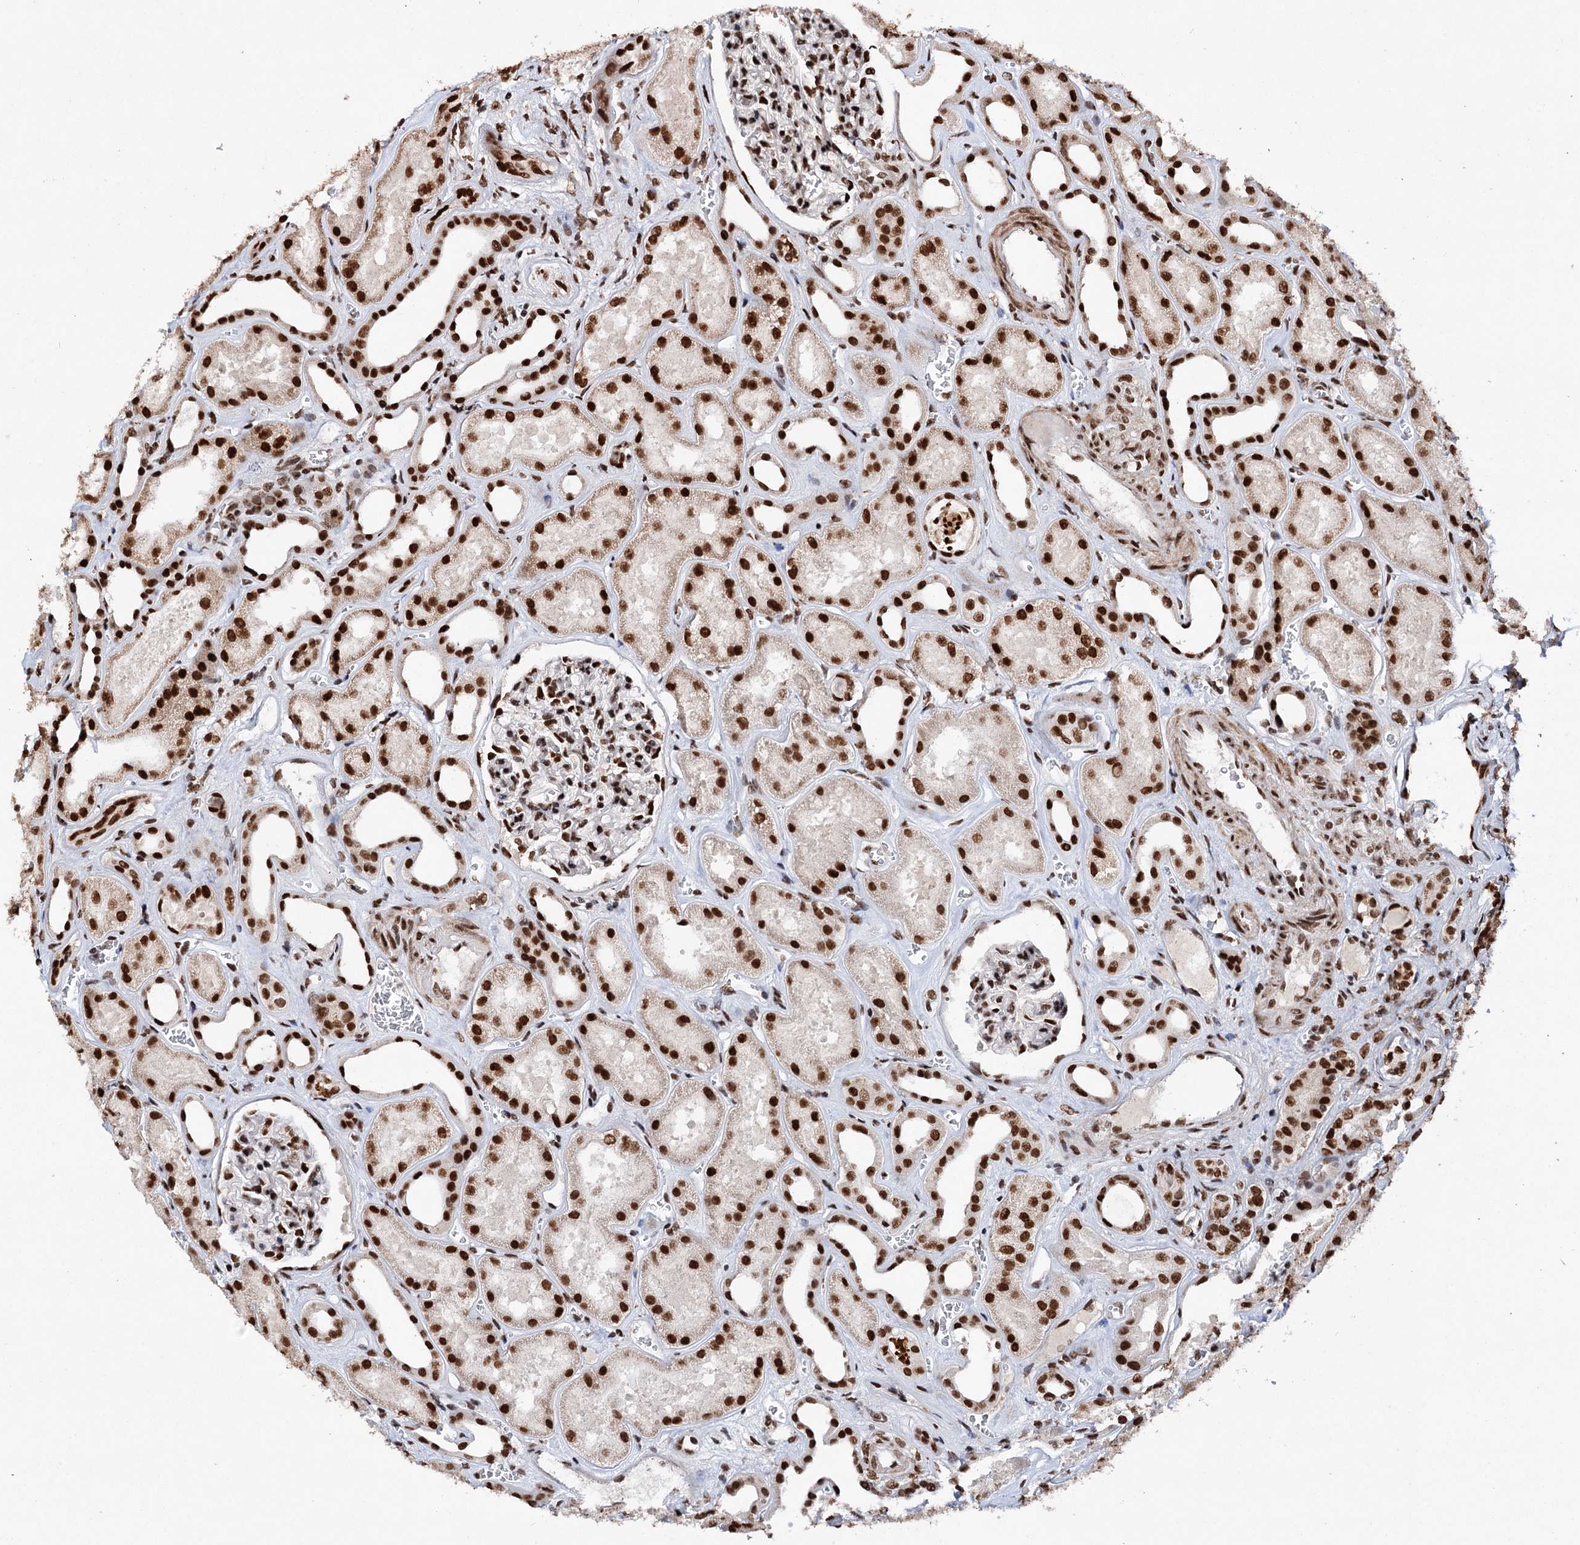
{"staining": {"intensity": "strong", "quantity": ">75%", "location": "nuclear"}, "tissue": "kidney", "cell_type": "Cells in glomeruli", "image_type": "normal", "snomed": [{"axis": "morphology", "description": "Normal tissue, NOS"}, {"axis": "morphology", "description": "Adenocarcinoma, NOS"}, {"axis": "topography", "description": "Kidney"}], "caption": "DAB (3,3'-diaminobenzidine) immunohistochemical staining of benign human kidney exhibits strong nuclear protein positivity in approximately >75% of cells in glomeruli.", "gene": "MATR3", "patient": {"sex": "female", "age": 68}}